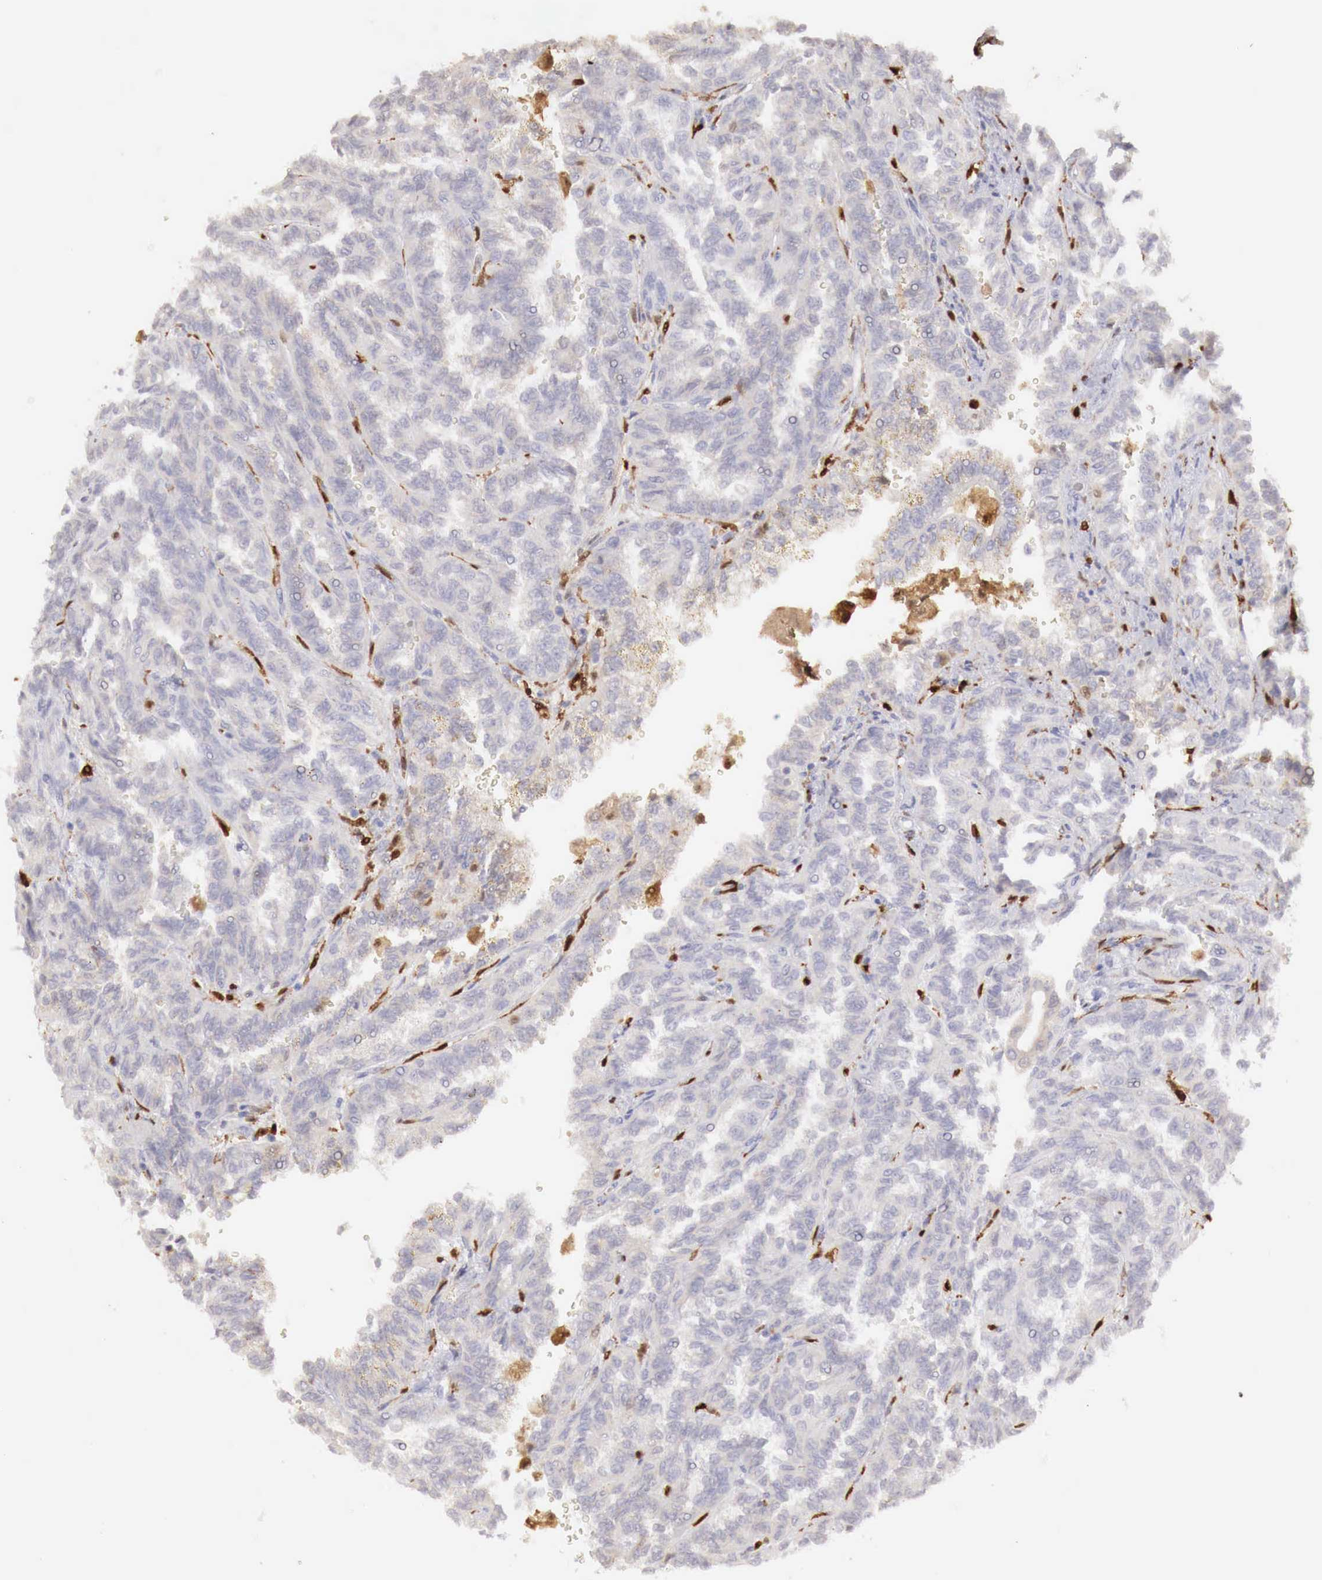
{"staining": {"intensity": "negative", "quantity": "none", "location": "none"}, "tissue": "renal cancer", "cell_type": "Tumor cells", "image_type": "cancer", "snomed": [{"axis": "morphology", "description": "Inflammation, NOS"}, {"axis": "morphology", "description": "Adenocarcinoma, NOS"}, {"axis": "topography", "description": "Kidney"}], "caption": "IHC of human renal cancer displays no expression in tumor cells.", "gene": "RENBP", "patient": {"sex": "male", "age": 68}}